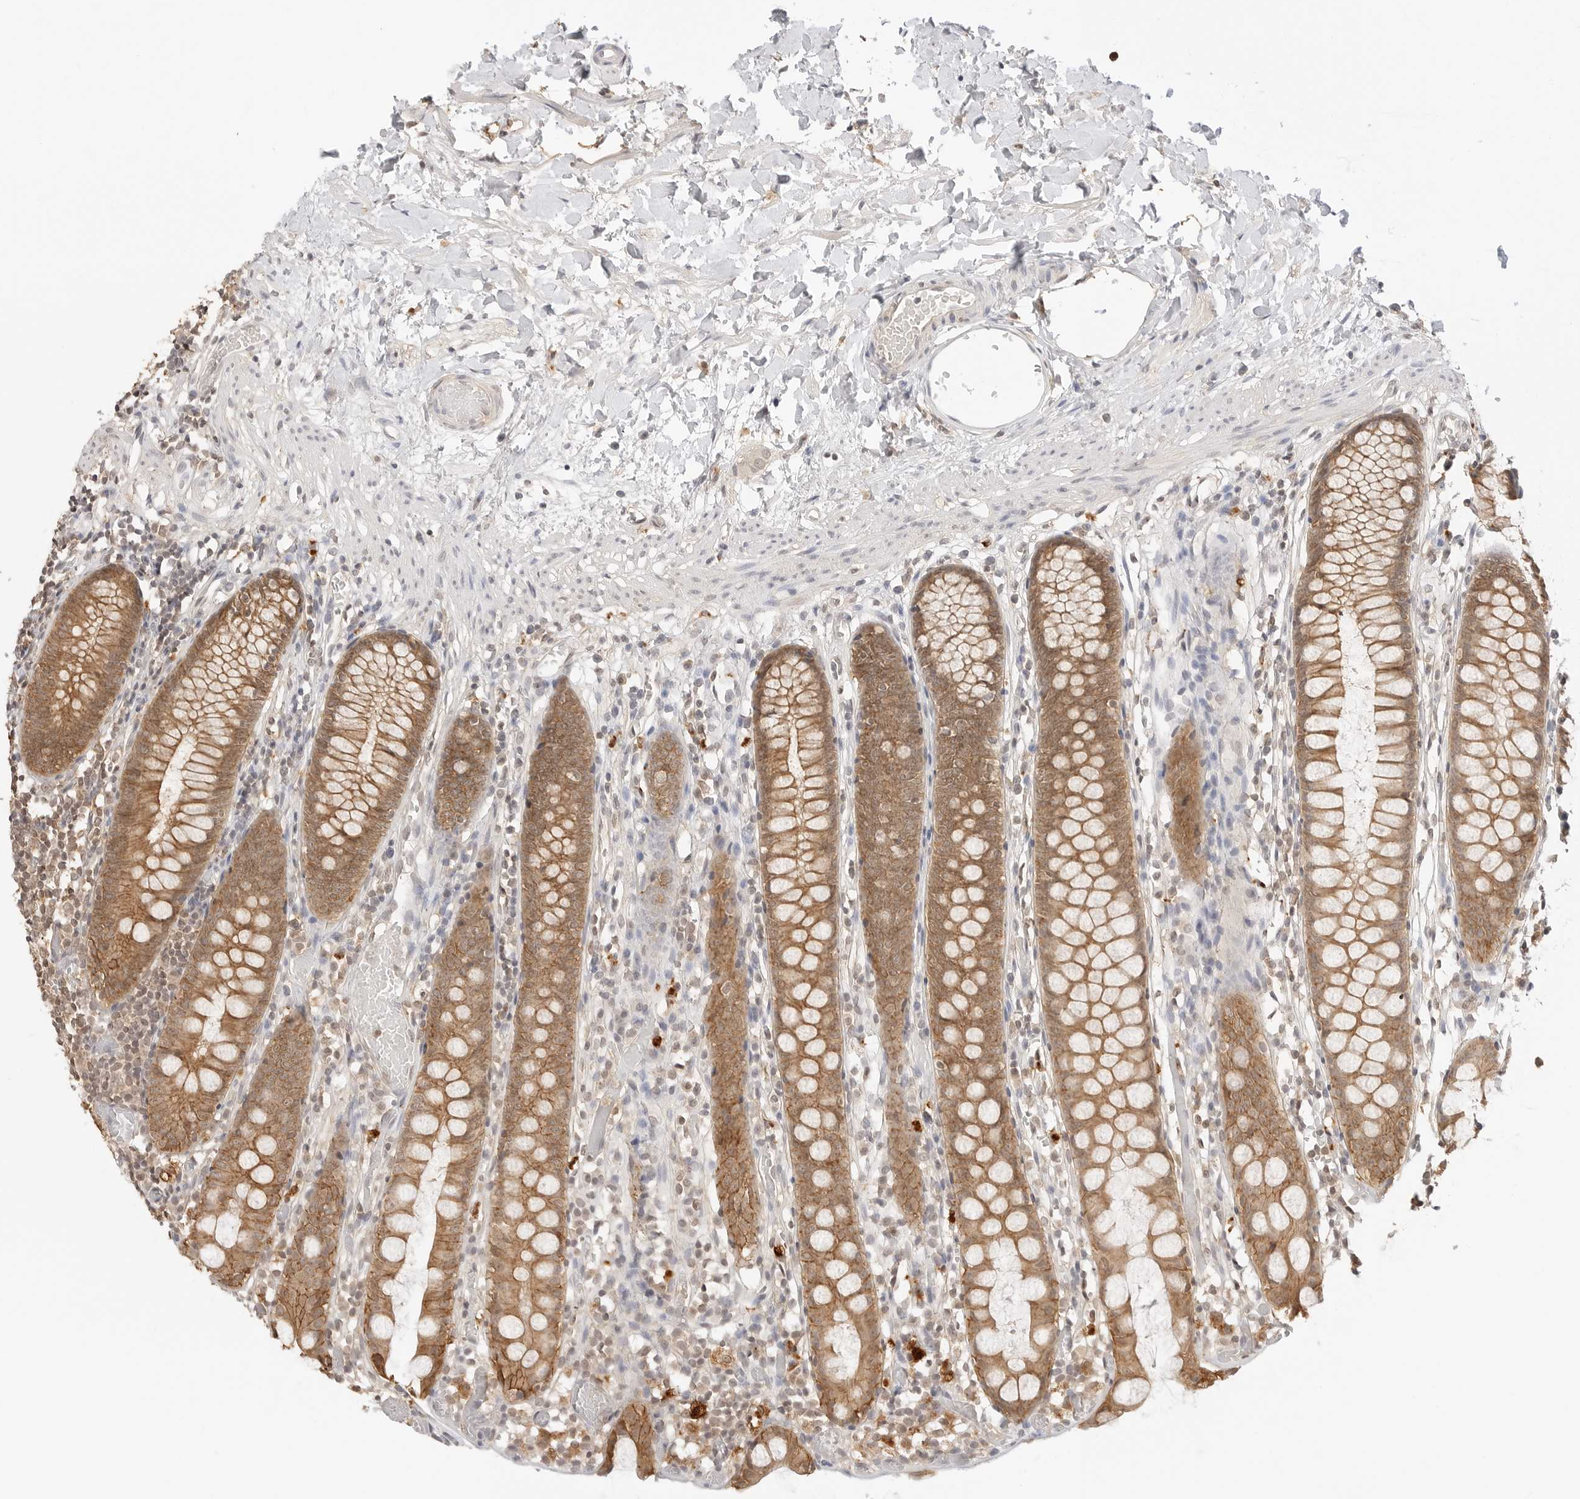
{"staining": {"intensity": "negative", "quantity": "none", "location": "none"}, "tissue": "colon", "cell_type": "Endothelial cells", "image_type": "normal", "snomed": [{"axis": "morphology", "description": "Normal tissue, NOS"}, {"axis": "topography", "description": "Colon"}], "caption": "Immunohistochemistry (IHC) image of normal human colon stained for a protein (brown), which displays no staining in endothelial cells. (DAB immunohistochemistry (IHC), high magnification).", "gene": "EPHA1", "patient": {"sex": "male", "age": 14}}